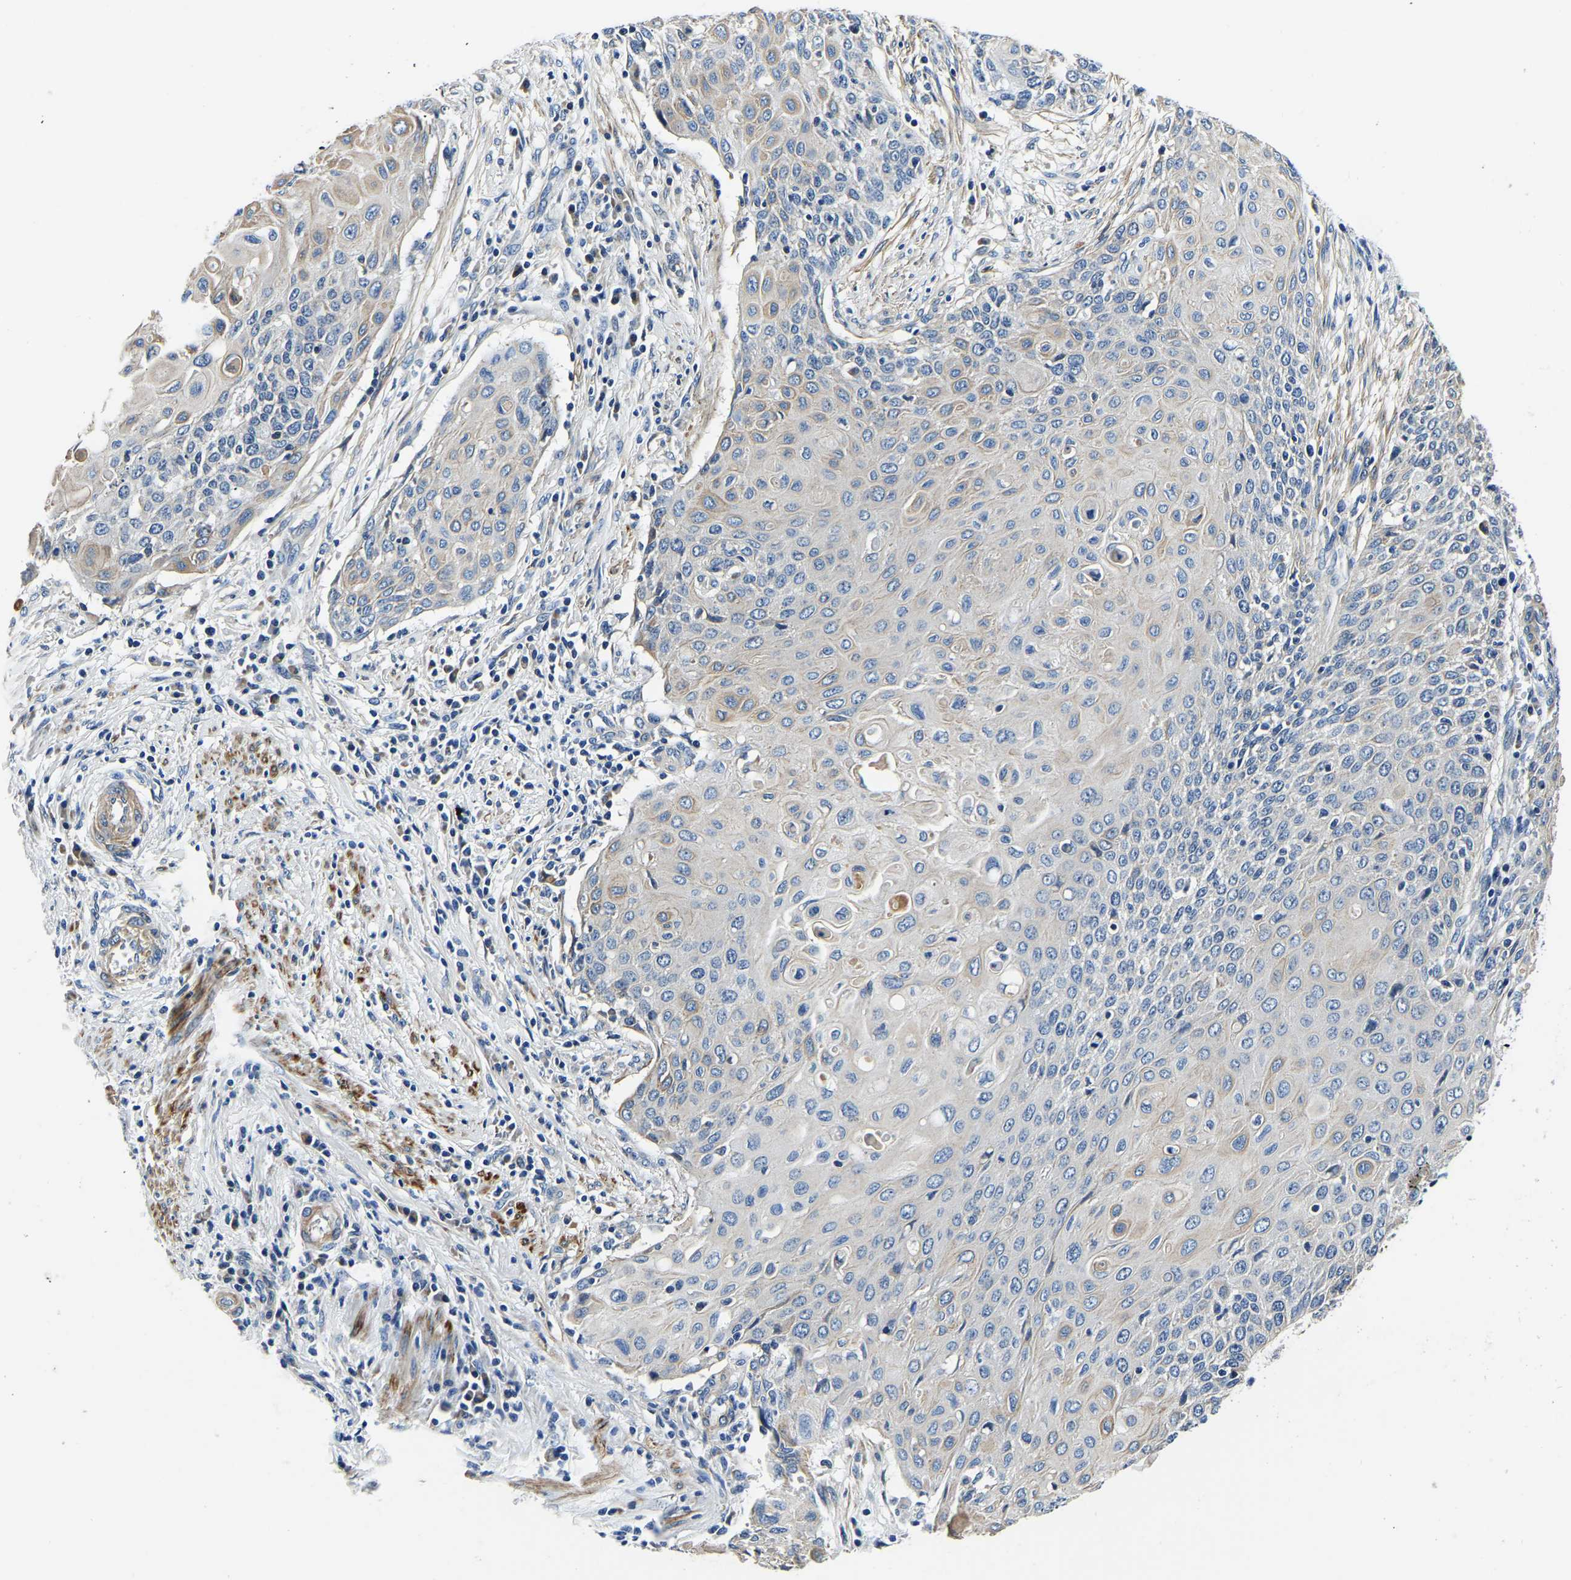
{"staining": {"intensity": "negative", "quantity": "none", "location": "none"}, "tissue": "cervical cancer", "cell_type": "Tumor cells", "image_type": "cancer", "snomed": [{"axis": "morphology", "description": "Squamous cell carcinoma, NOS"}, {"axis": "topography", "description": "Cervix"}], "caption": "A micrograph of human squamous cell carcinoma (cervical) is negative for staining in tumor cells.", "gene": "KCTD17", "patient": {"sex": "female", "age": 39}}